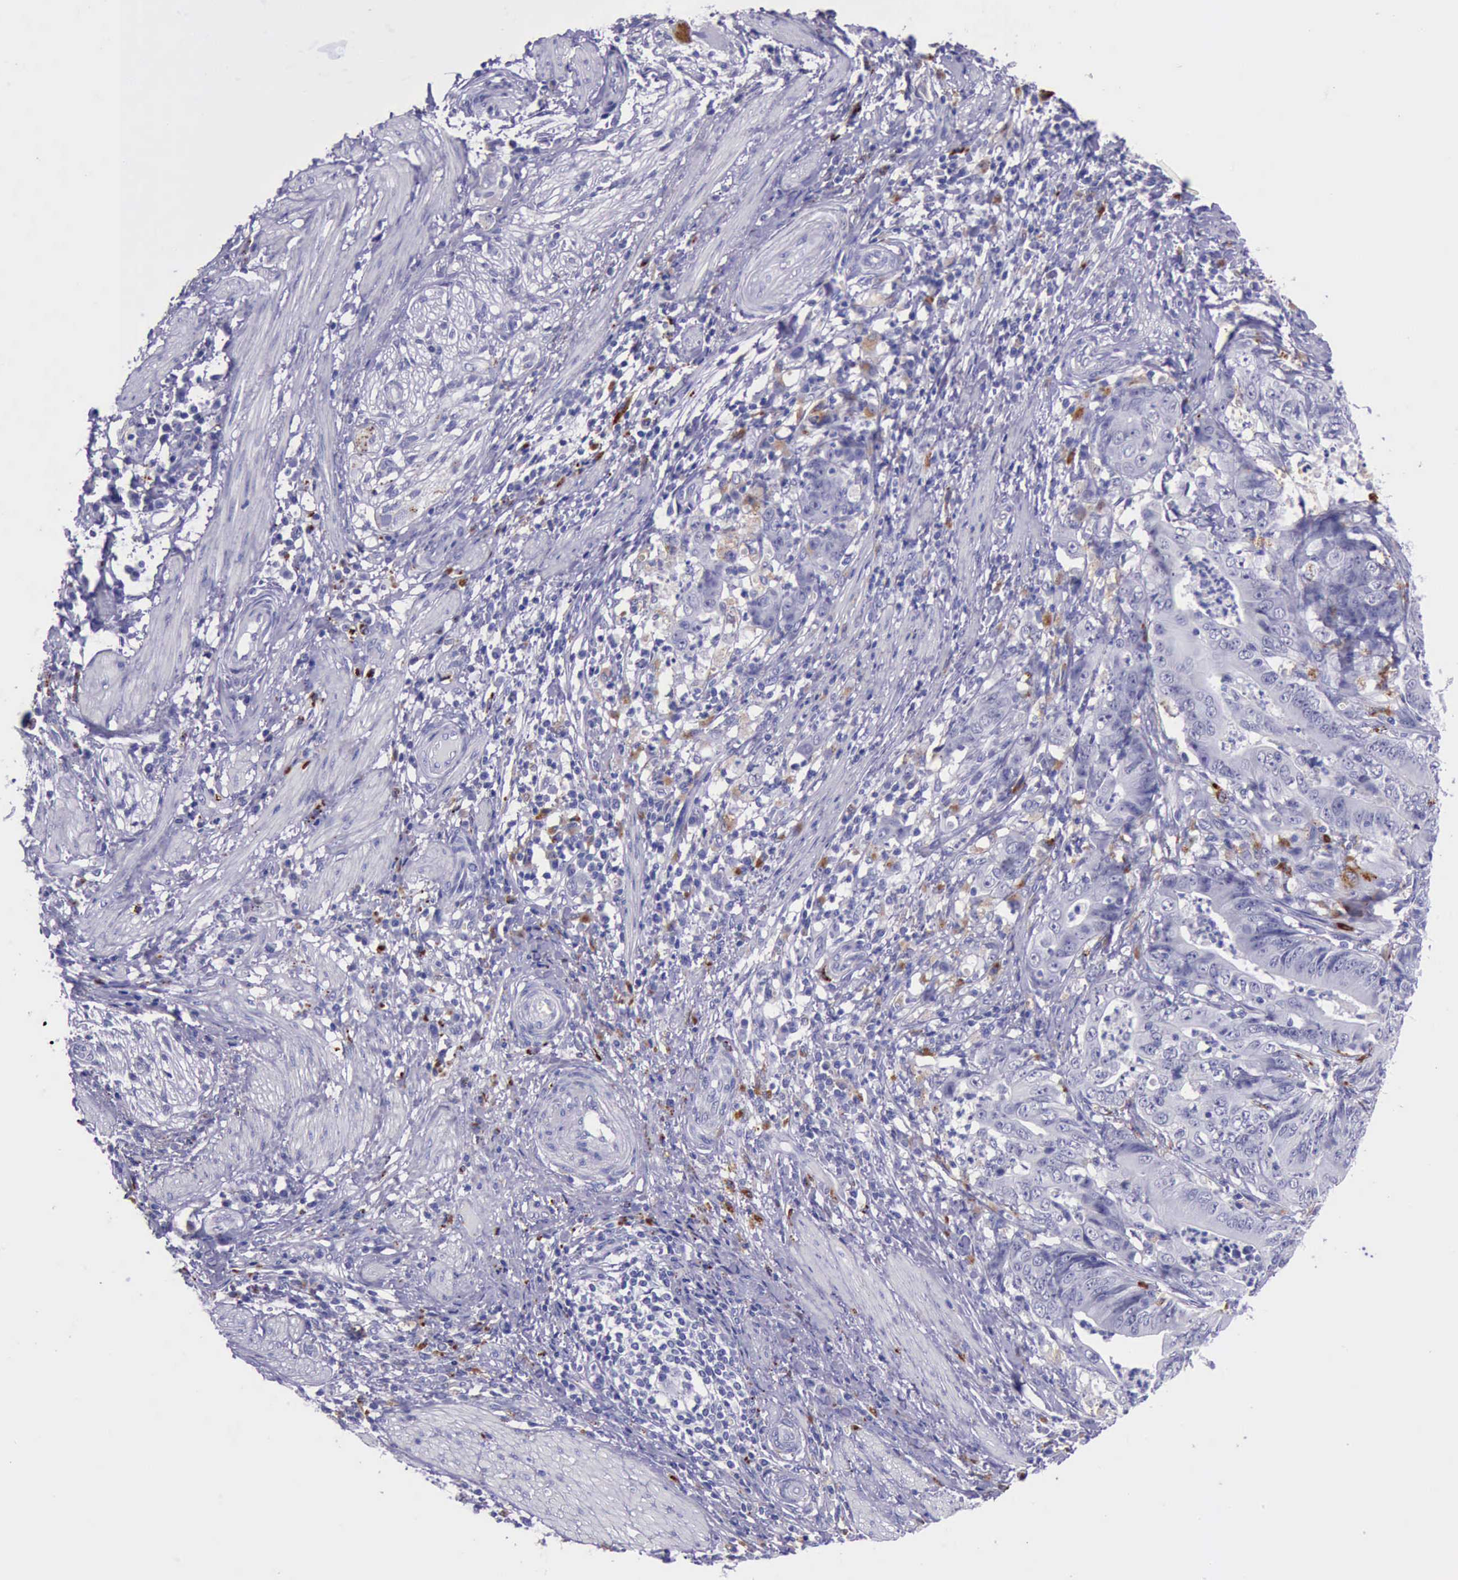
{"staining": {"intensity": "negative", "quantity": "none", "location": "none"}, "tissue": "stomach cancer", "cell_type": "Tumor cells", "image_type": "cancer", "snomed": [{"axis": "morphology", "description": "Adenocarcinoma, NOS"}, {"axis": "topography", "description": "Stomach, lower"}], "caption": "Protein analysis of stomach cancer (adenocarcinoma) exhibits no significant positivity in tumor cells.", "gene": "GLA", "patient": {"sex": "female", "age": 86}}